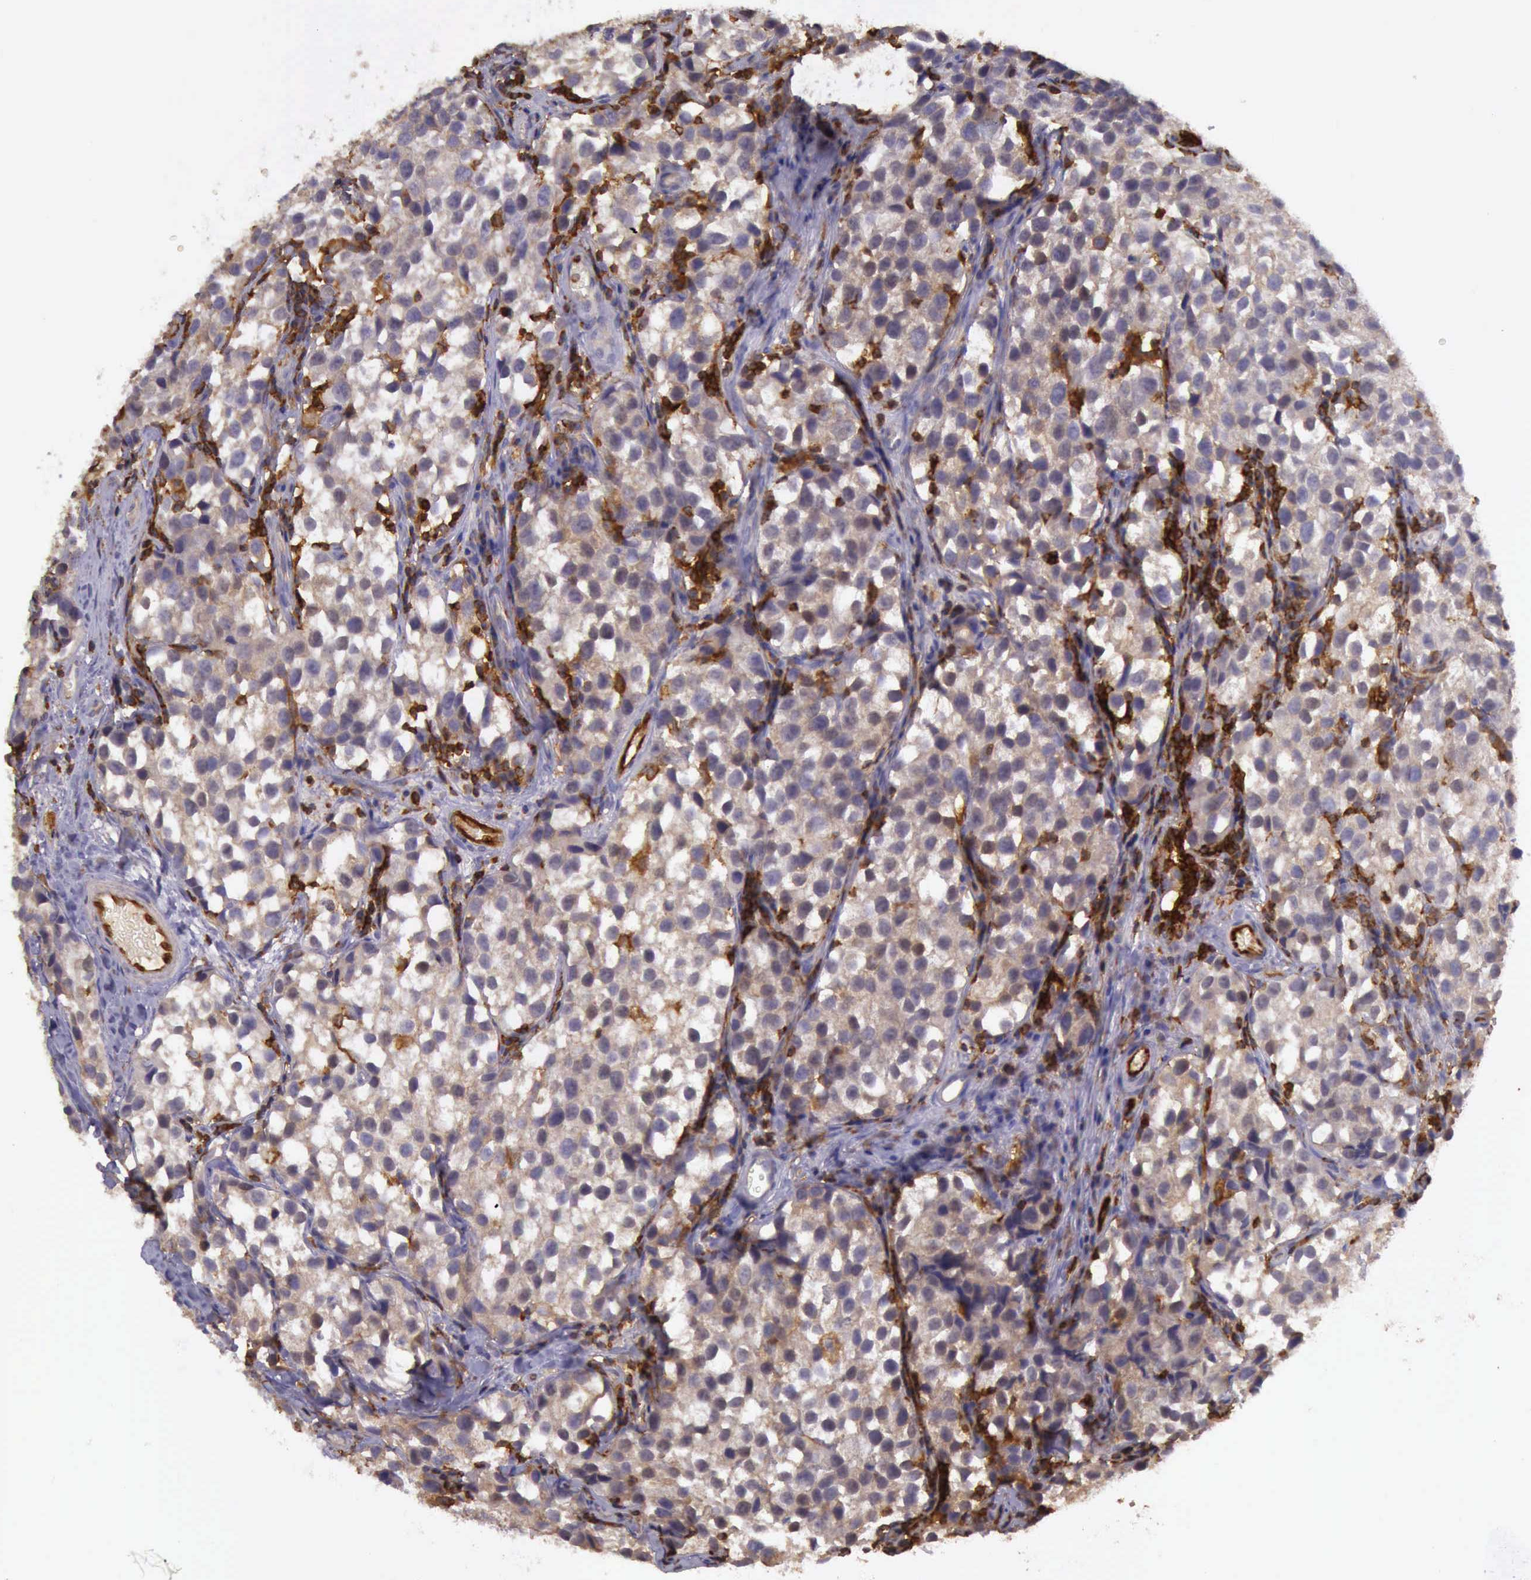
{"staining": {"intensity": "weak", "quantity": "<25%", "location": "cytoplasmic/membranous"}, "tissue": "testis cancer", "cell_type": "Tumor cells", "image_type": "cancer", "snomed": [{"axis": "morphology", "description": "Seminoma, NOS"}, {"axis": "topography", "description": "Testis"}], "caption": "The image reveals no staining of tumor cells in testis cancer.", "gene": "ARHGAP4", "patient": {"sex": "male", "age": 39}}